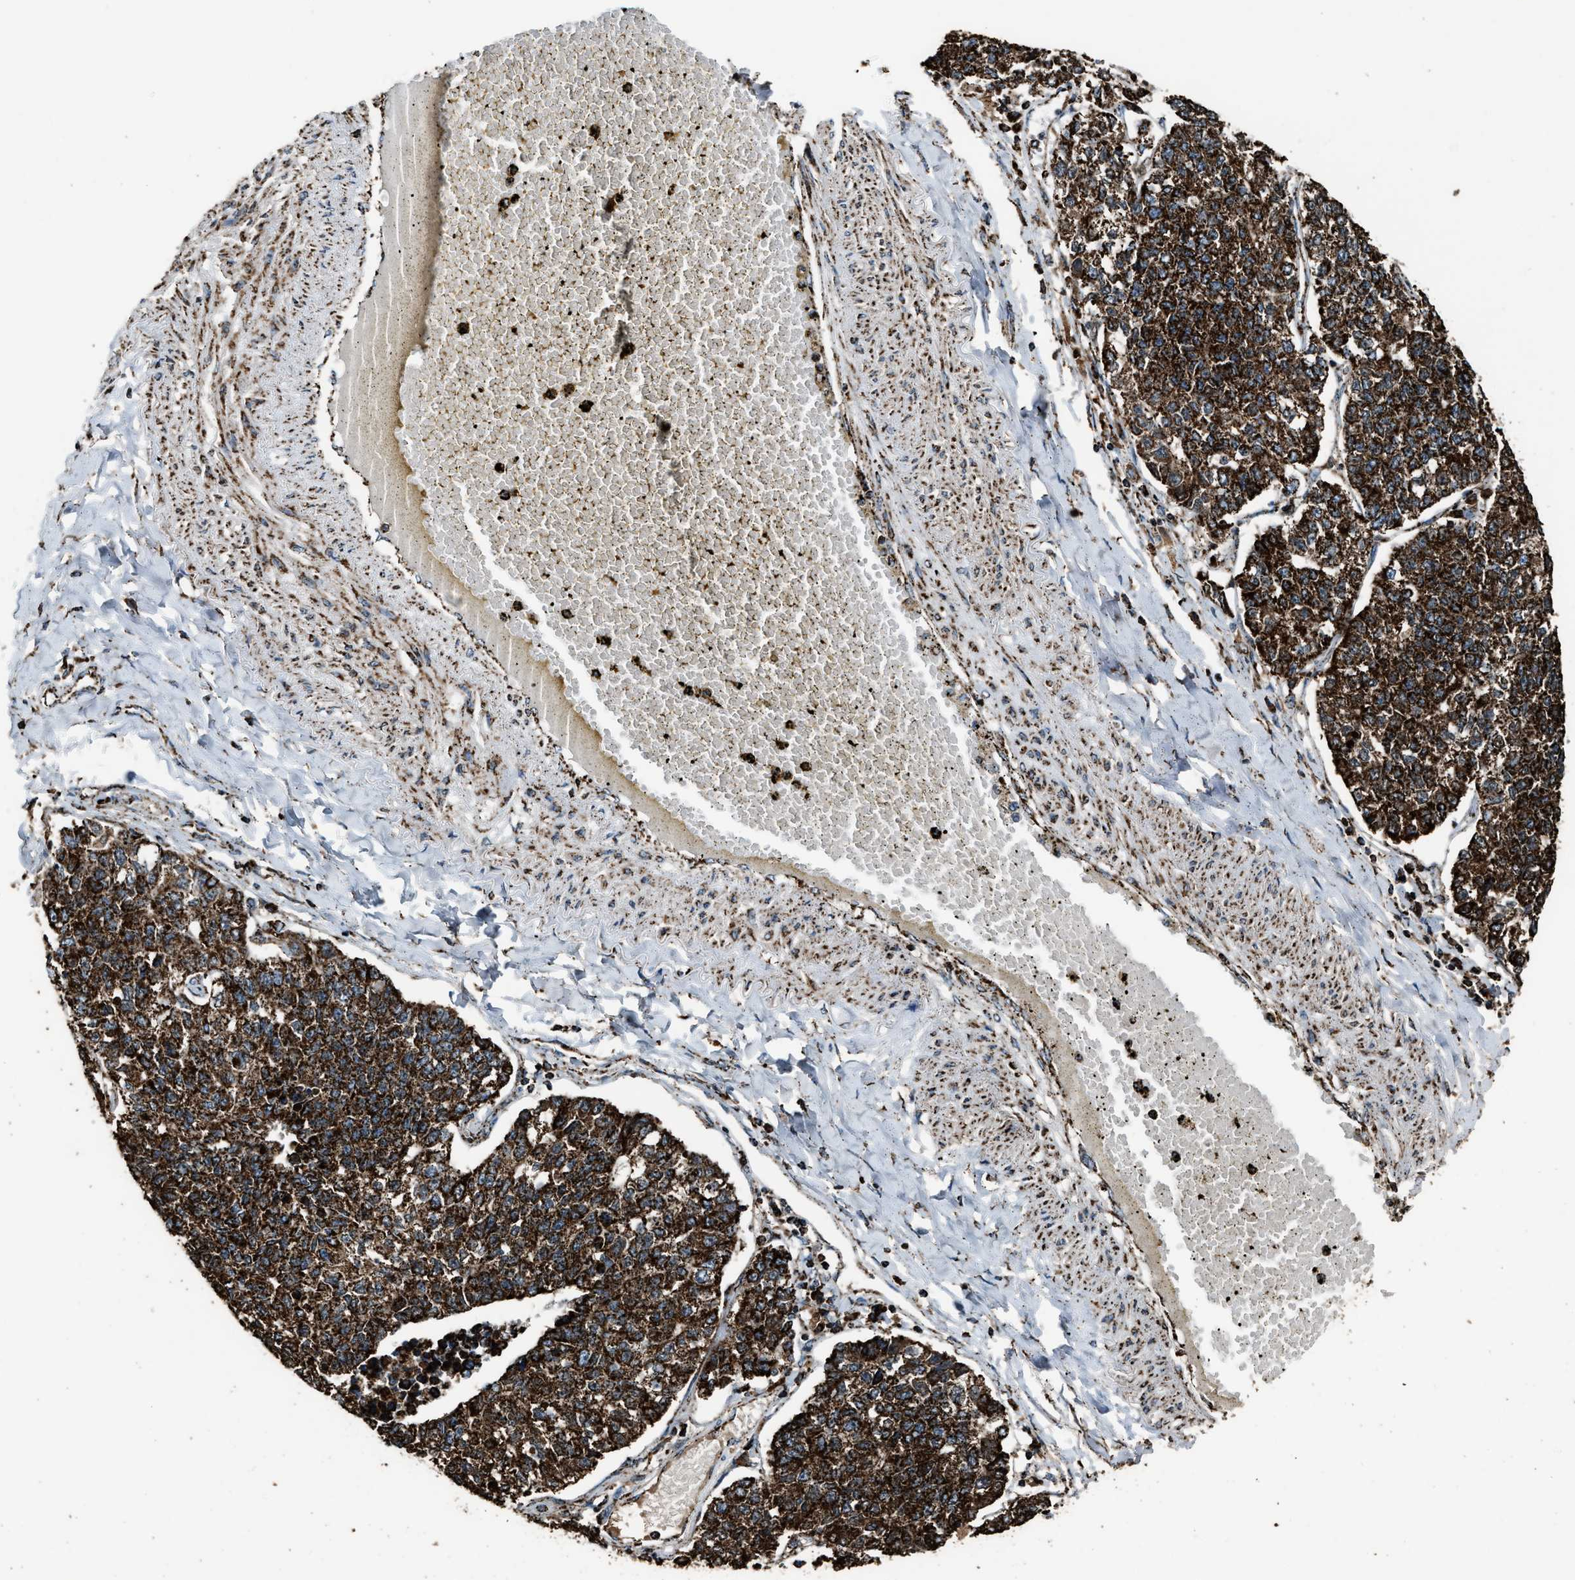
{"staining": {"intensity": "strong", "quantity": ">75%", "location": "cytoplasmic/membranous"}, "tissue": "lung cancer", "cell_type": "Tumor cells", "image_type": "cancer", "snomed": [{"axis": "morphology", "description": "Adenocarcinoma, NOS"}, {"axis": "topography", "description": "Lung"}], "caption": "Immunohistochemistry histopathology image of neoplastic tissue: human adenocarcinoma (lung) stained using immunohistochemistry (IHC) exhibits high levels of strong protein expression localized specifically in the cytoplasmic/membranous of tumor cells, appearing as a cytoplasmic/membranous brown color.", "gene": "MDH2", "patient": {"sex": "male", "age": 49}}